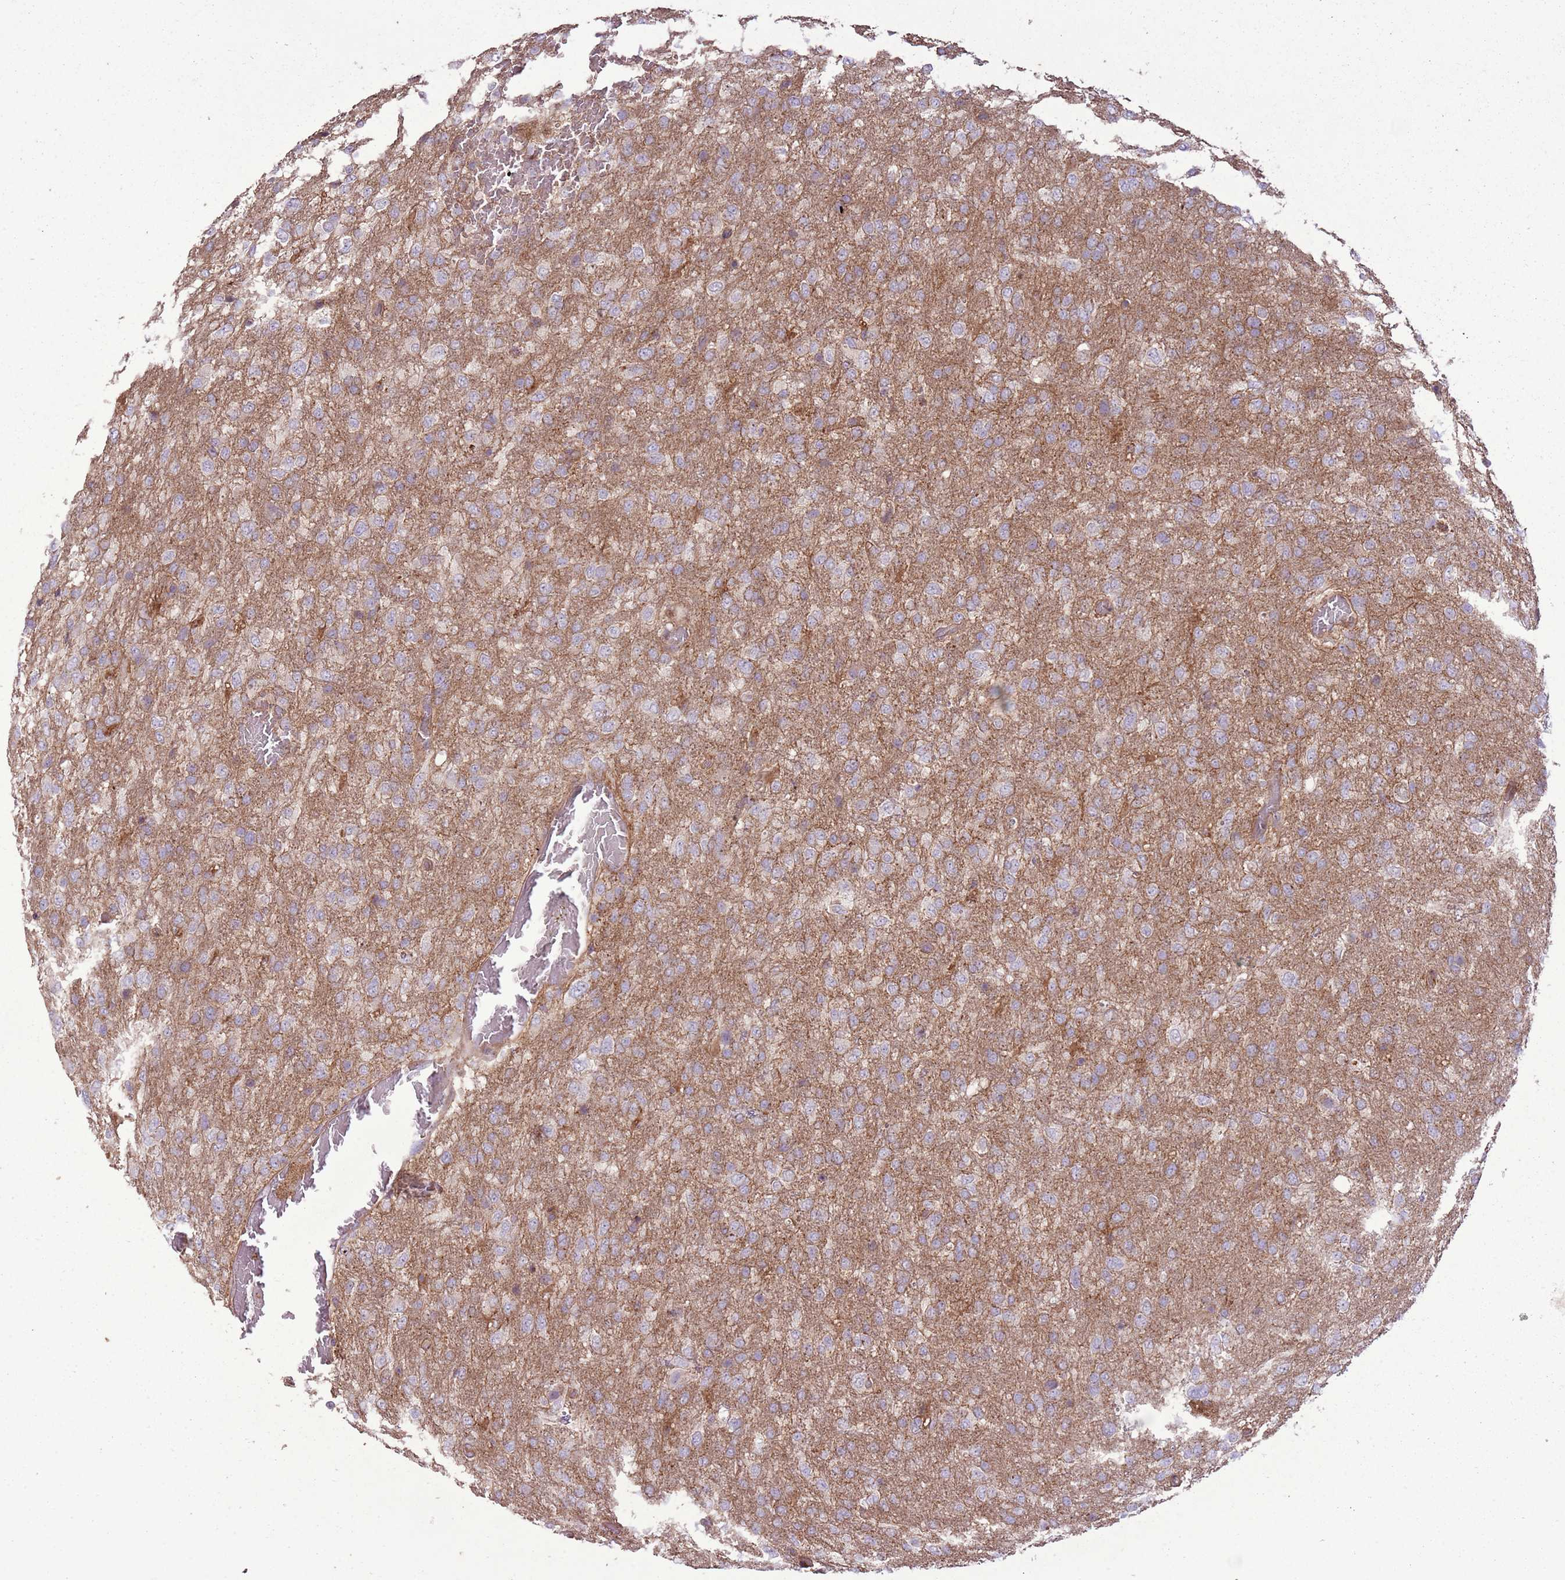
{"staining": {"intensity": "weak", "quantity": "<25%", "location": "cytoplasmic/membranous"}, "tissue": "glioma", "cell_type": "Tumor cells", "image_type": "cancer", "snomed": [{"axis": "morphology", "description": "Glioma, malignant, High grade"}, {"axis": "topography", "description": "Brain"}], "caption": "The micrograph reveals no significant expression in tumor cells of glioma. Nuclei are stained in blue.", "gene": "ANKRD24", "patient": {"sex": "female", "age": 74}}